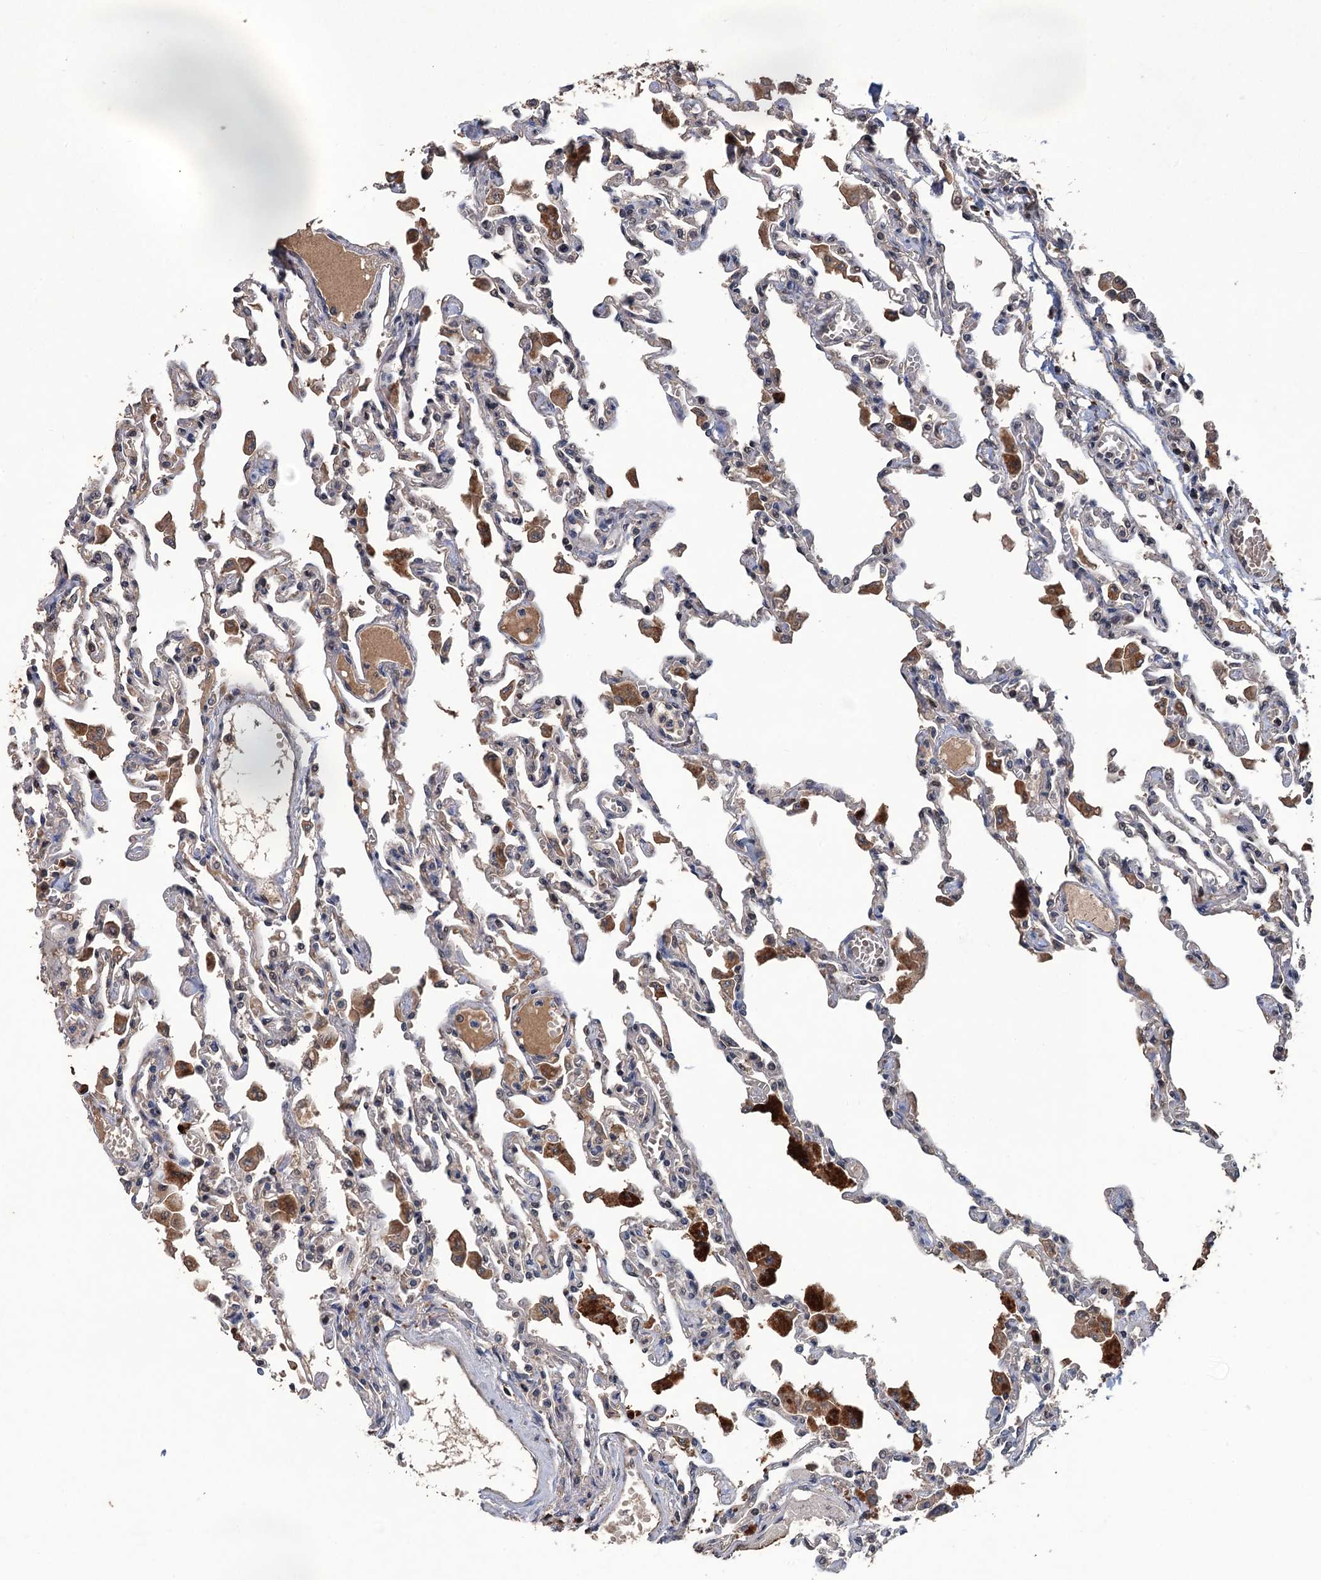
{"staining": {"intensity": "moderate", "quantity": "<25%", "location": "cytoplasmic/membranous"}, "tissue": "lung", "cell_type": "Alveolar cells", "image_type": "normal", "snomed": [{"axis": "morphology", "description": "Normal tissue, NOS"}, {"axis": "topography", "description": "Bronchus"}, {"axis": "topography", "description": "Lung"}], "caption": "DAB immunohistochemical staining of normal human lung reveals moderate cytoplasmic/membranous protein positivity in about <25% of alveolar cells.", "gene": "ZNF438", "patient": {"sex": "female", "age": 49}}